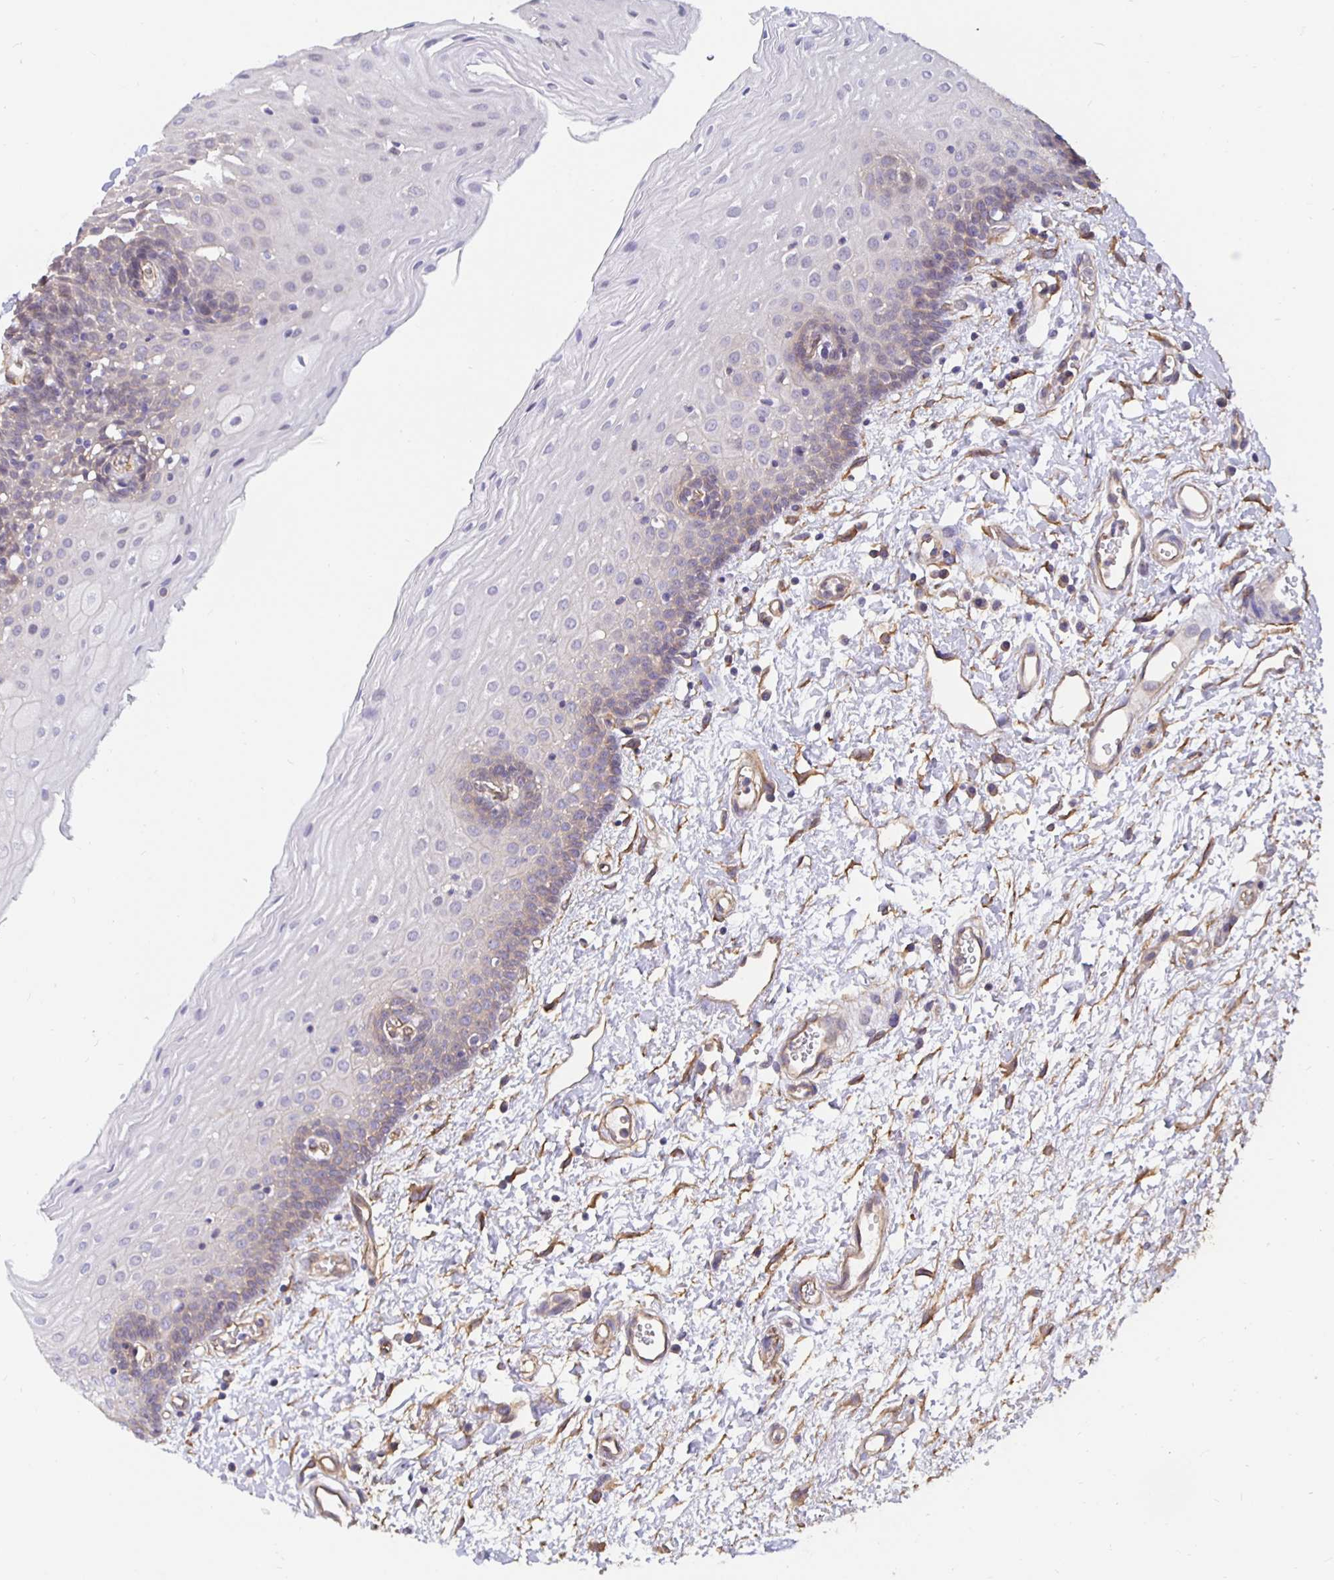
{"staining": {"intensity": "weak", "quantity": "<25%", "location": "cytoplasmic/membranous"}, "tissue": "oral mucosa", "cell_type": "Squamous epithelial cells", "image_type": "normal", "snomed": [{"axis": "morphology", "description": "Normal tissue, NOS"}, {"axis": "topography", "description": "Oral tissue"}], "caption": "Squamous epithelial cells are negative for brown protein staining in unremarkable oral mucosa. The staining was performed using DAB to visualize the protein expression in brown, while the nuclei were stained in blue with hematoxylin (Magnification: 20x).", "gene": "ARHGEF39", "patient": {"sex": "female", "age": 43}}